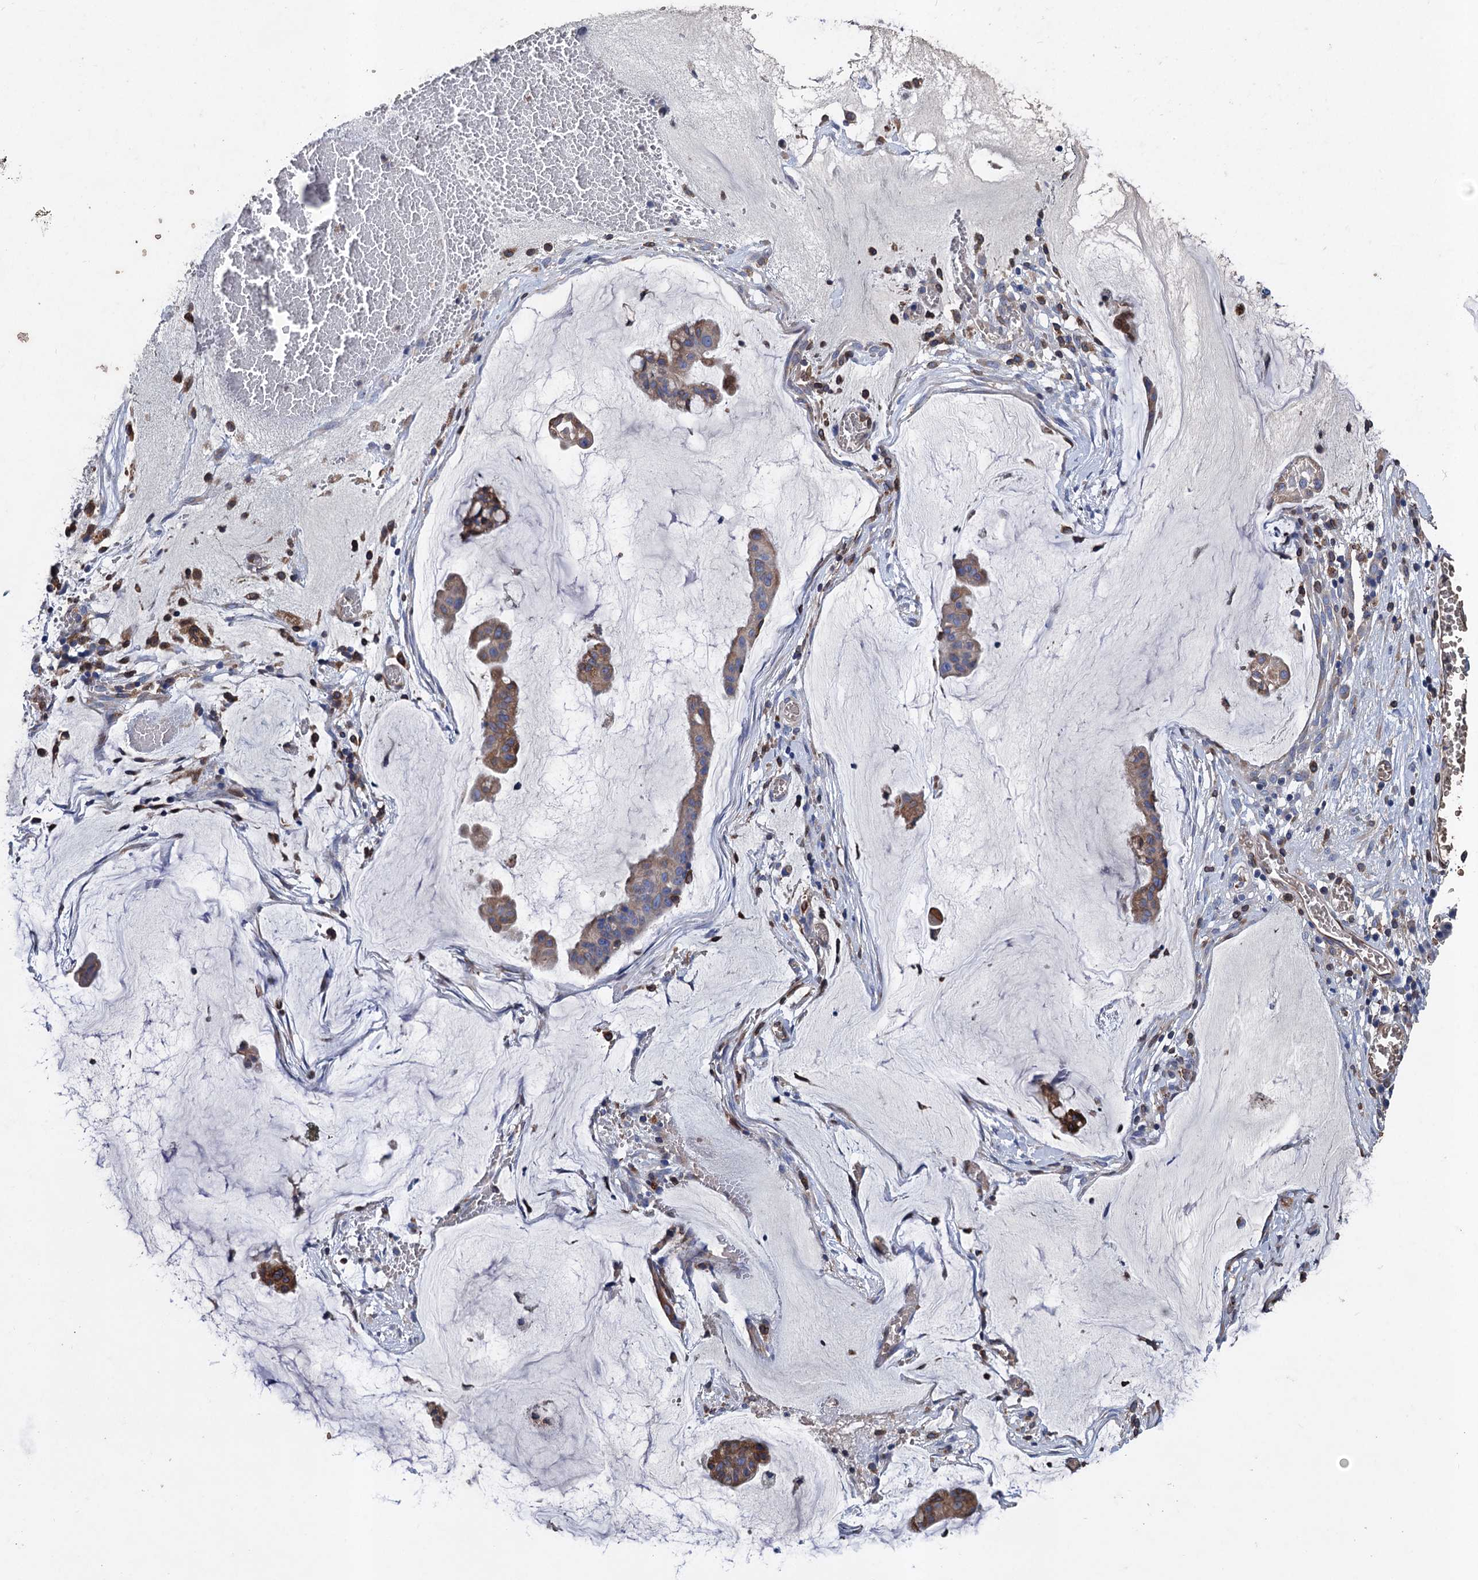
{"staining": {"intensity": "moderate", "quantity": "25%-75%", "location": "cytoplasmic/membranous"}, "tissue": "ovarian cancer", "cell_type": "Tumor cells", "image_type": "cancer", "snomed": [{"axis": "morphology", "description": "Cystadenocarcinoma, mucinous, NOS"}, {"axis": "topography", "description": "Ovary"}], "caption": "This micrograph exhibits mucinous cystadenocarcinoma (ovarian) stained with IHC to label a protein in brown. The cytoplasmic/membranous of tumor cells show moderate positivity for the protein. Nuclei are counter-stained blue.", "gene": "STING1", "patient": {"sex": "female", "age": 73}}